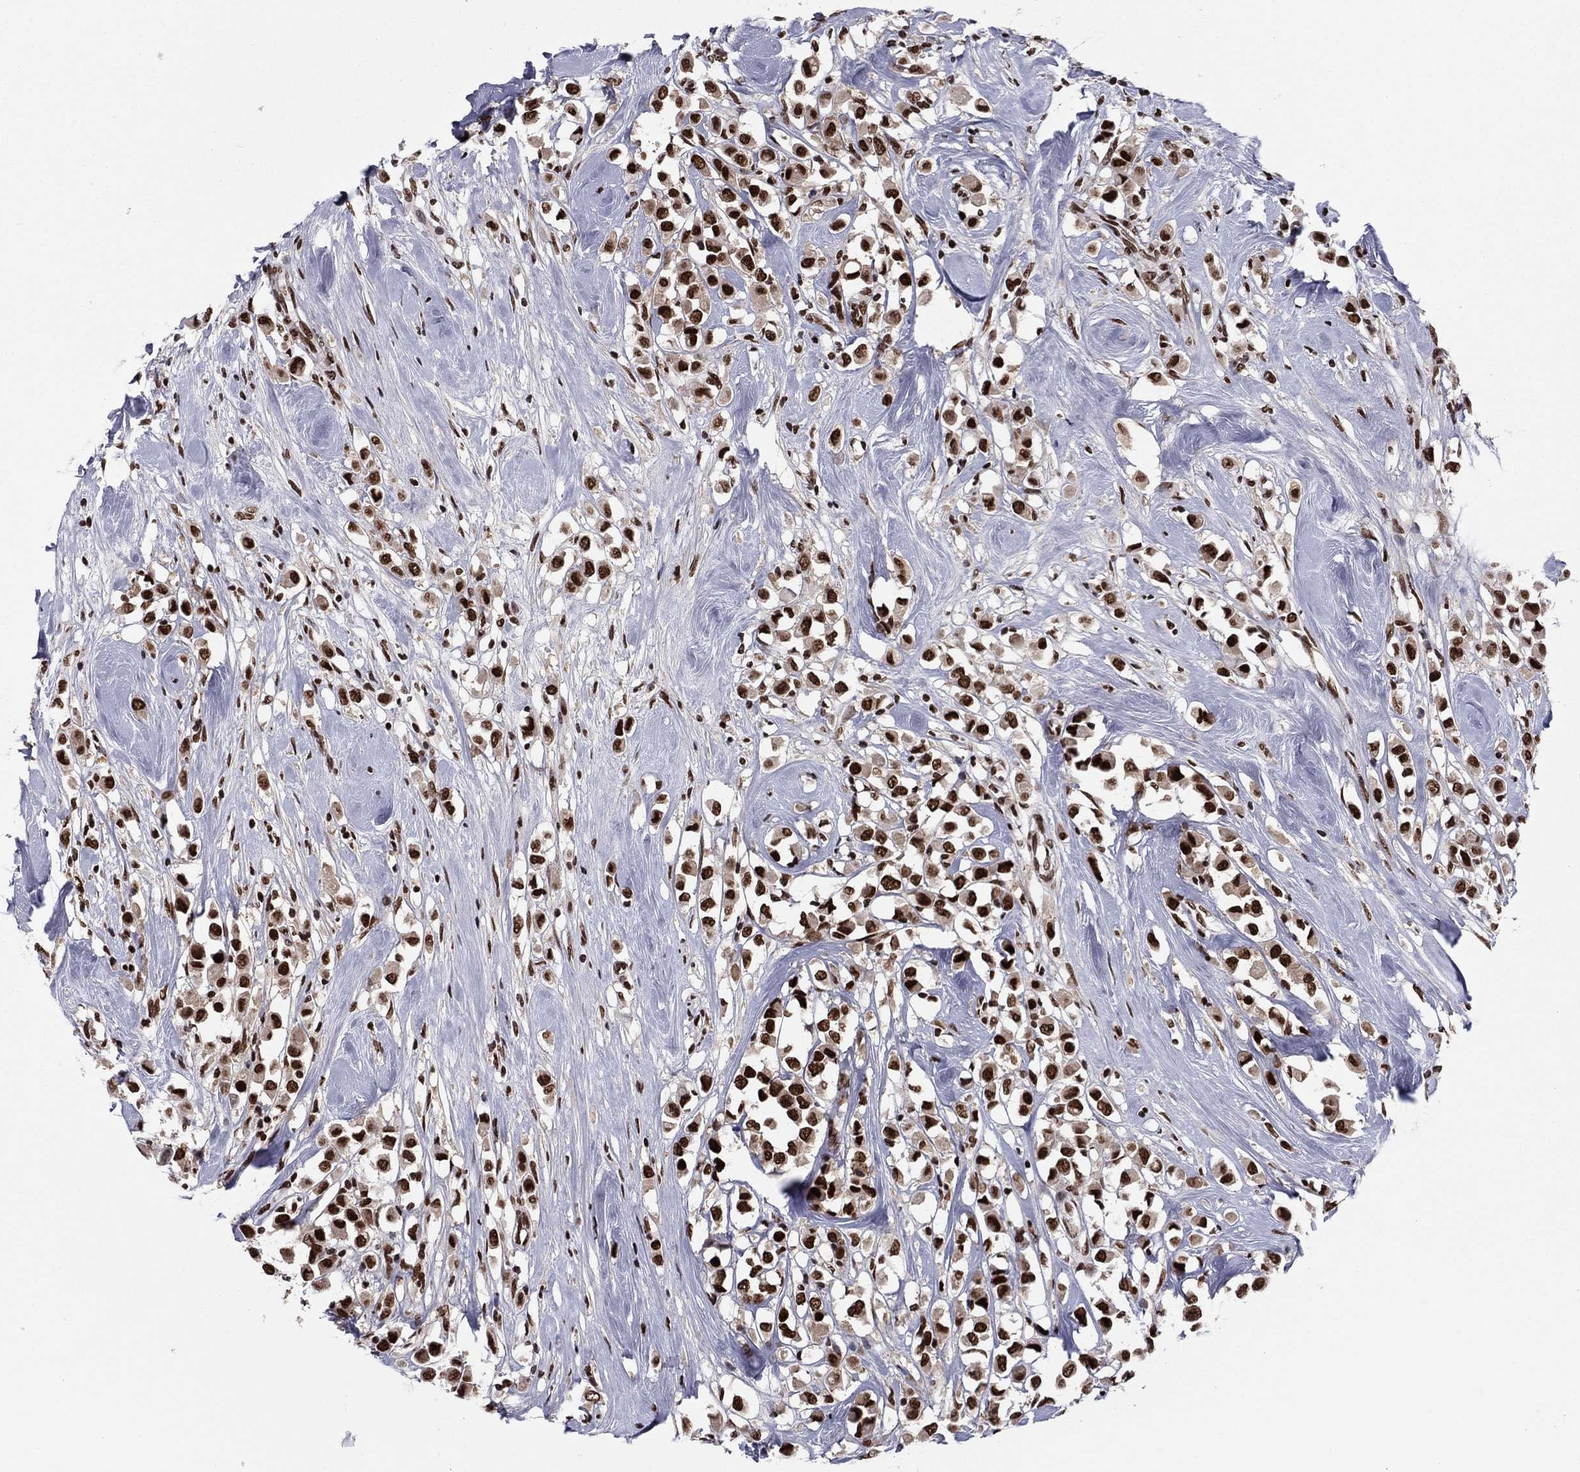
{"staining": {"intensity": "strong", "quantity": ">75%", "location": "nuclear"}, "tissue": "breast cancer", "cell_type": "Tumor cells", "image_type": "cancer", "snomed": [{"axis": "morphology", "description": "Duct carcinoma"}, {"axis": "topography", "description": "Breast"}], "caption": "A brown stain labels strong nuclear expression of a protein in intraductal carcinoma (breast) tumor cells.", "gene": "USP54", "patient": {"sex": "female", "age": 61}}